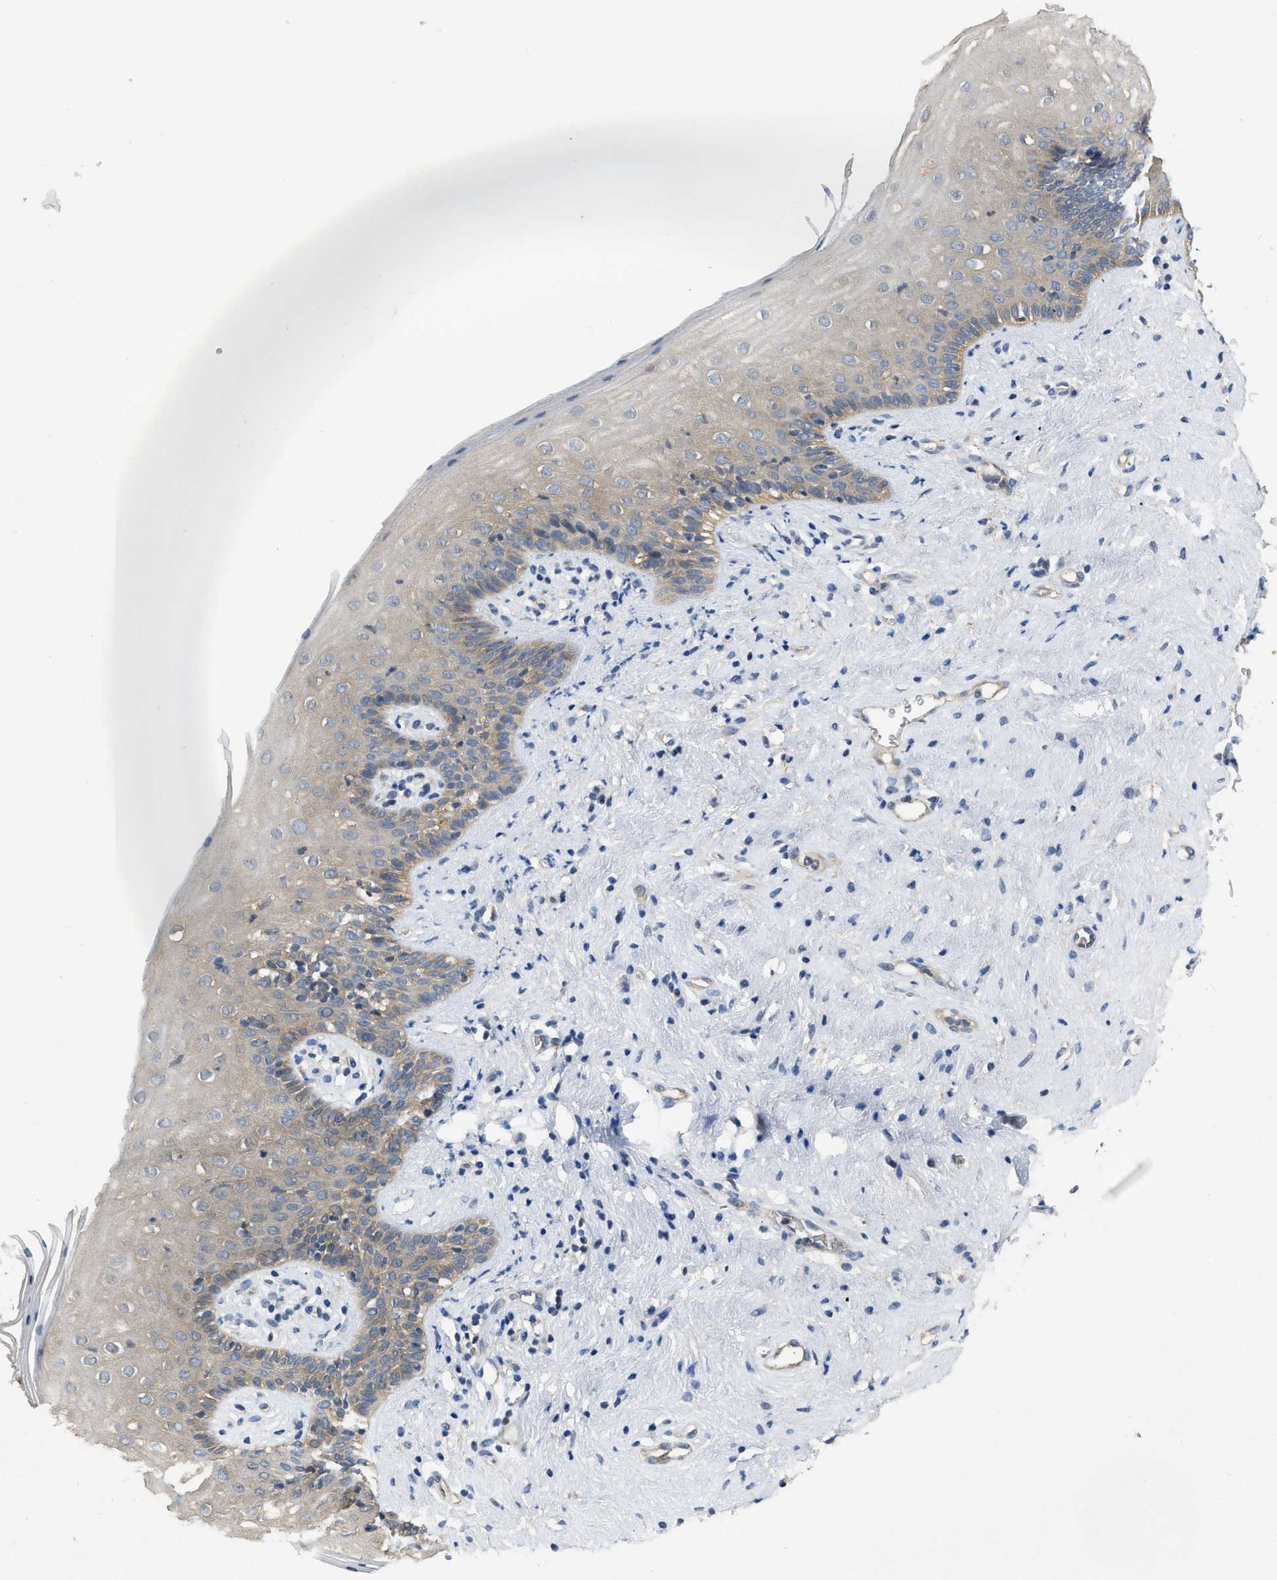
{"staining": {"intensity": "weak", "quantity": "<25%", "location": "cytoplasmic/membranous"}, "tissue": "vagina", "cell_type": "Squamous epithelial cells", "image_type": "normal", "snomed": [{"axis": "morphology", "description": "Normal tissue, NOS"}, {"axis": "topography", "description": "Vagina"}], "caption": "This histopathology image is of normal vagina stained with immunohistochemistry to label a protein in brown with the nuclei are counter-stained blue. There is no staining in squamous epithelial cells. The staining is performed using DAB (3,3'-diaminobenzidine) brown chromogen with nuclei counter-stained in using hematoxylin.", "gene": "PPP3CA", "patient": {"sex": "female", "age": 44}}